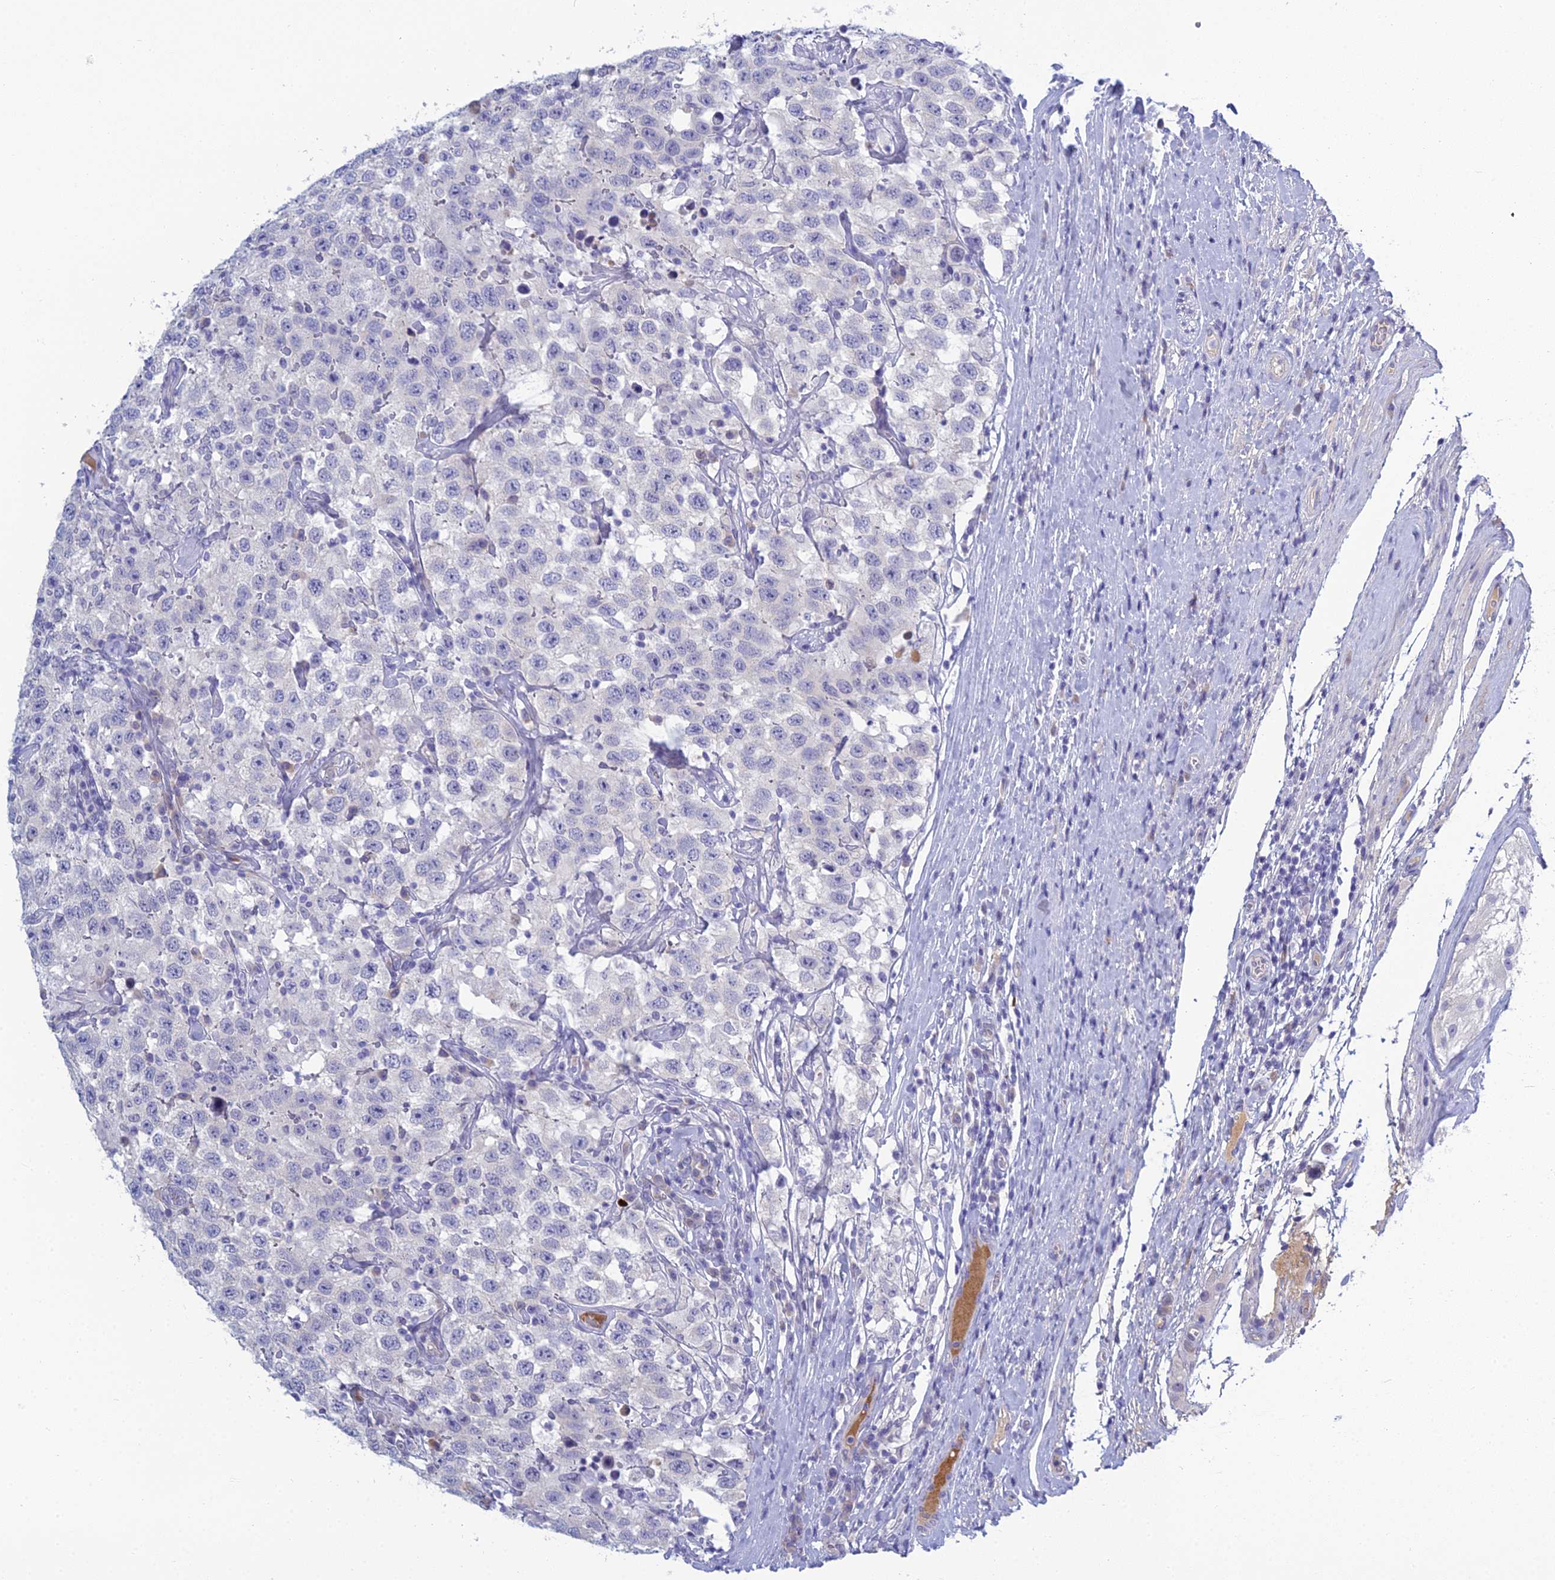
{"staining": {"intensity": "negative", "quantity": "none", "location": "none"}, "tissue": "testis cancer", "cell_type": "Tumor cells", "image_type": "cancer", "snomed": [{"axis": "morphology", "description": "Seminoma, NOS"}, {"axis": "topography", "description": "Testis"}], "caption": "Immunohistochemical staining of testis cancer (seminoma) reveals no significant expression in tumor cells.", "gene": "MUC13", "patient": {"sex": "male", "age": 41}}